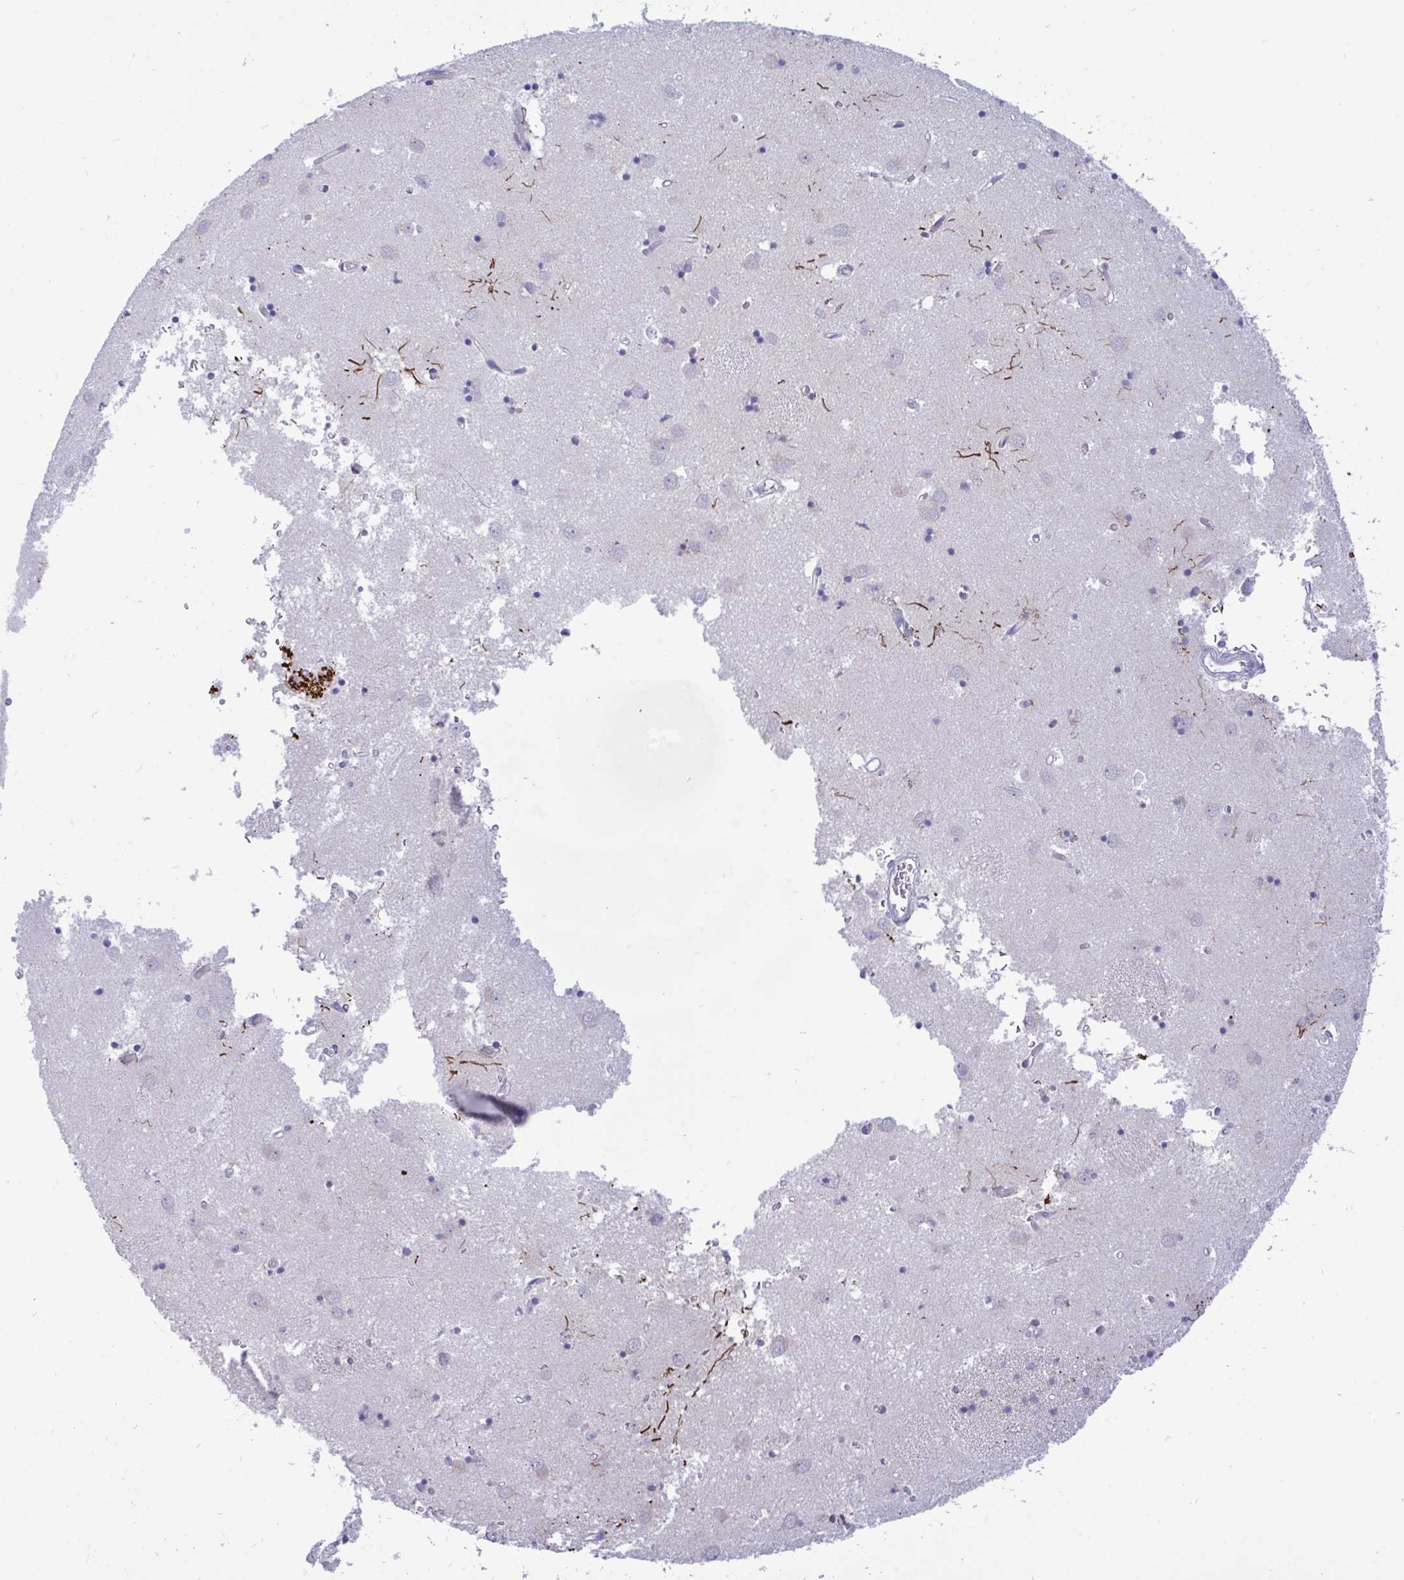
{"staining": {"intensity": "negative", "quantity": "none", "location": "none"}, "tissue": "caudate", "cell_type": "Glial cells", "image_type": "normal", "snomed": [{"axis": "morphology", "description": "Normal tissue, NOS"}, {"axis": "topography", "description": "Lateral ventricle wall"}], "caption": "The image shows no significant staining in glial cells of caudate. Nuclei are stained in blue.", "gene": "EPOP", "patient": {"sex": "male", "age": 70}}